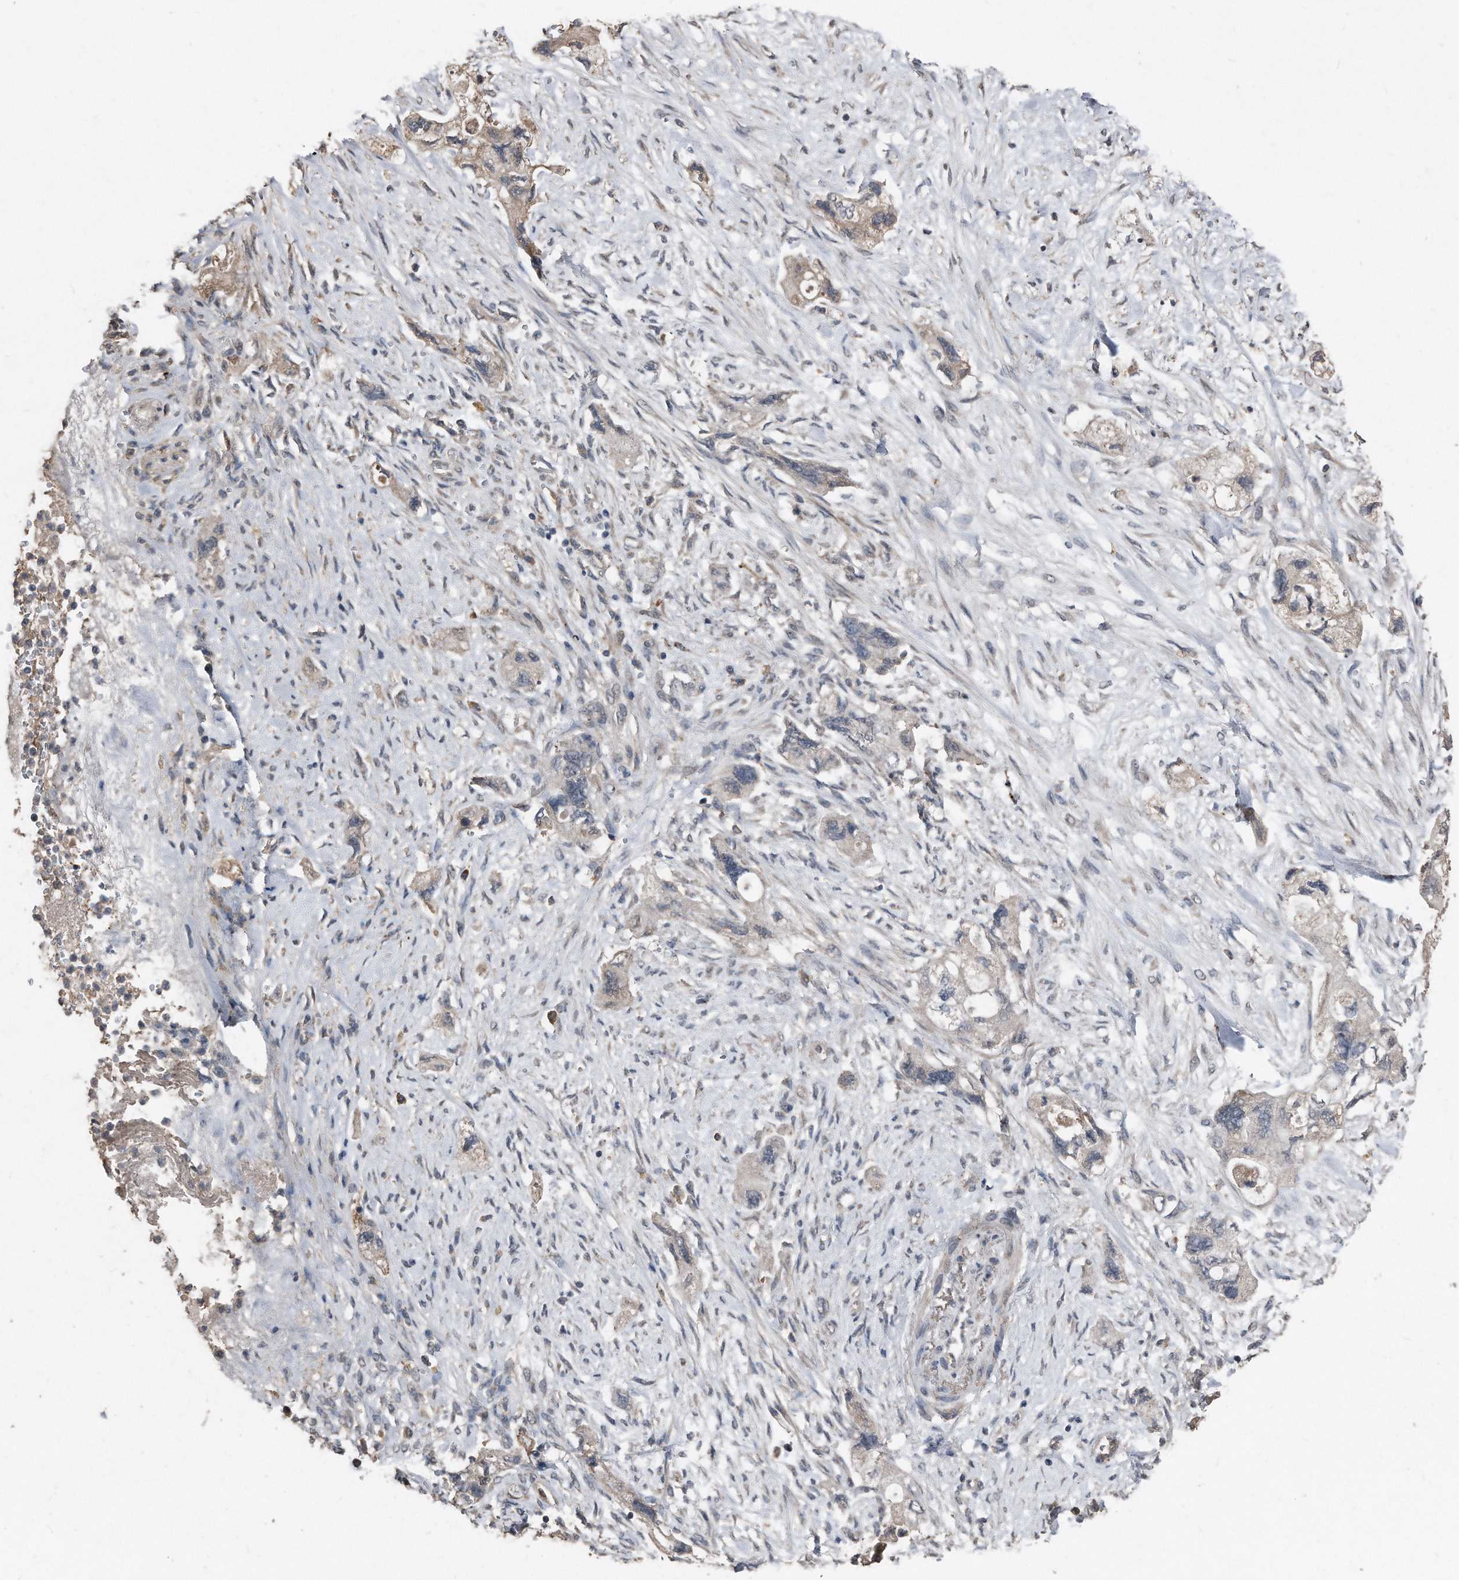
{"staining": {"intensity": "negative", "quantity": "none", "location": "none"}, "tissue": "pancreatic cancer", "cell_type": "Tumor cells", "image_type": "cancer", "snomed": [{"axis": "morphology", "description": "Adenocarcinoma, NOS"}, {"axis": "topography", "description": "Pancreas"}], "caption": "Immunohistochemistry micrograph of human pancreatic cancer (adenocarcinoma) stained for a protein (brown), which demonstrates no expression in tumor cells.", "gene": "ANKRD10", "patient": {"sex": "female", "age": 73}}